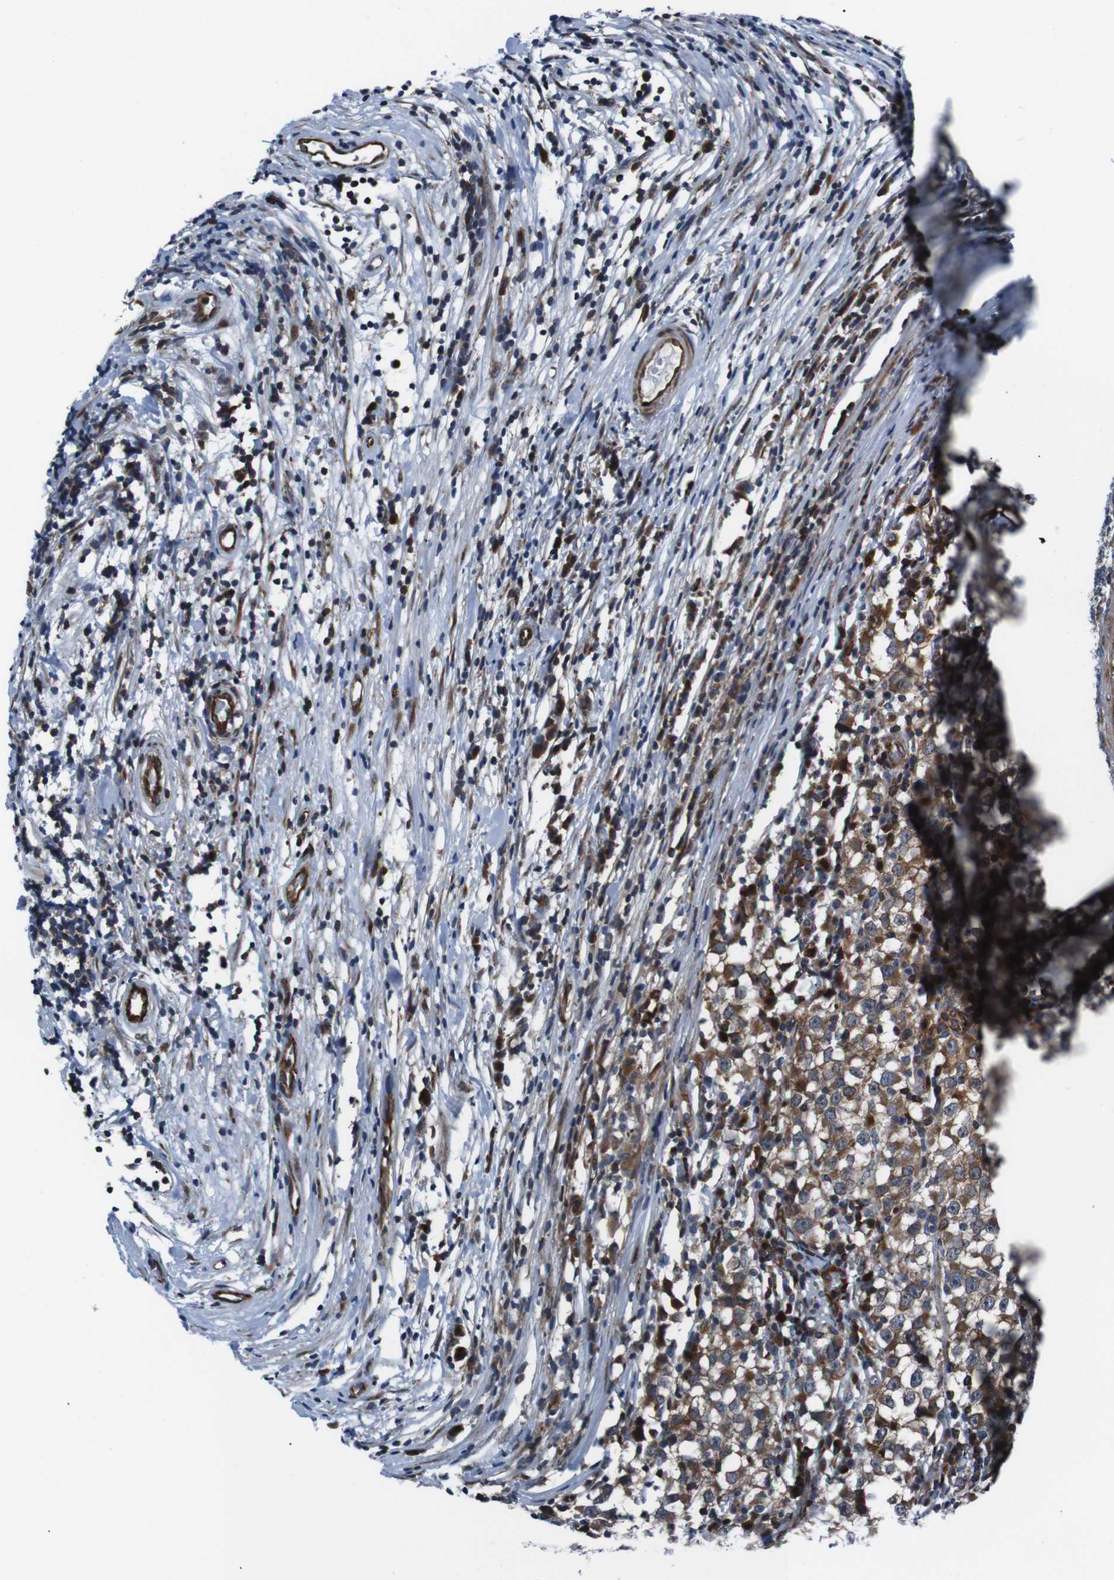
{"staining": {"intensity": "moderate", "quantity": ">75%", "location": "cytoplasmic/membranous"}, "tissue": "testis cancer", "cell_type": "Tumor cells", "image_type": "cancer", "snomed": [{"axis": "morphology", "description": "Seminoma, NOS"}, {"axis": "topography", "description": "Testis"}], "caption": "Immunohistochemistry (IHC) of human testis cancer (seminoma) displays medium levels of moderate cytoplasmic/membranous staining in about >75% of tumor cells.", "gene": "EIF4A2", "patient": {"sex": "male", "age": 65}}